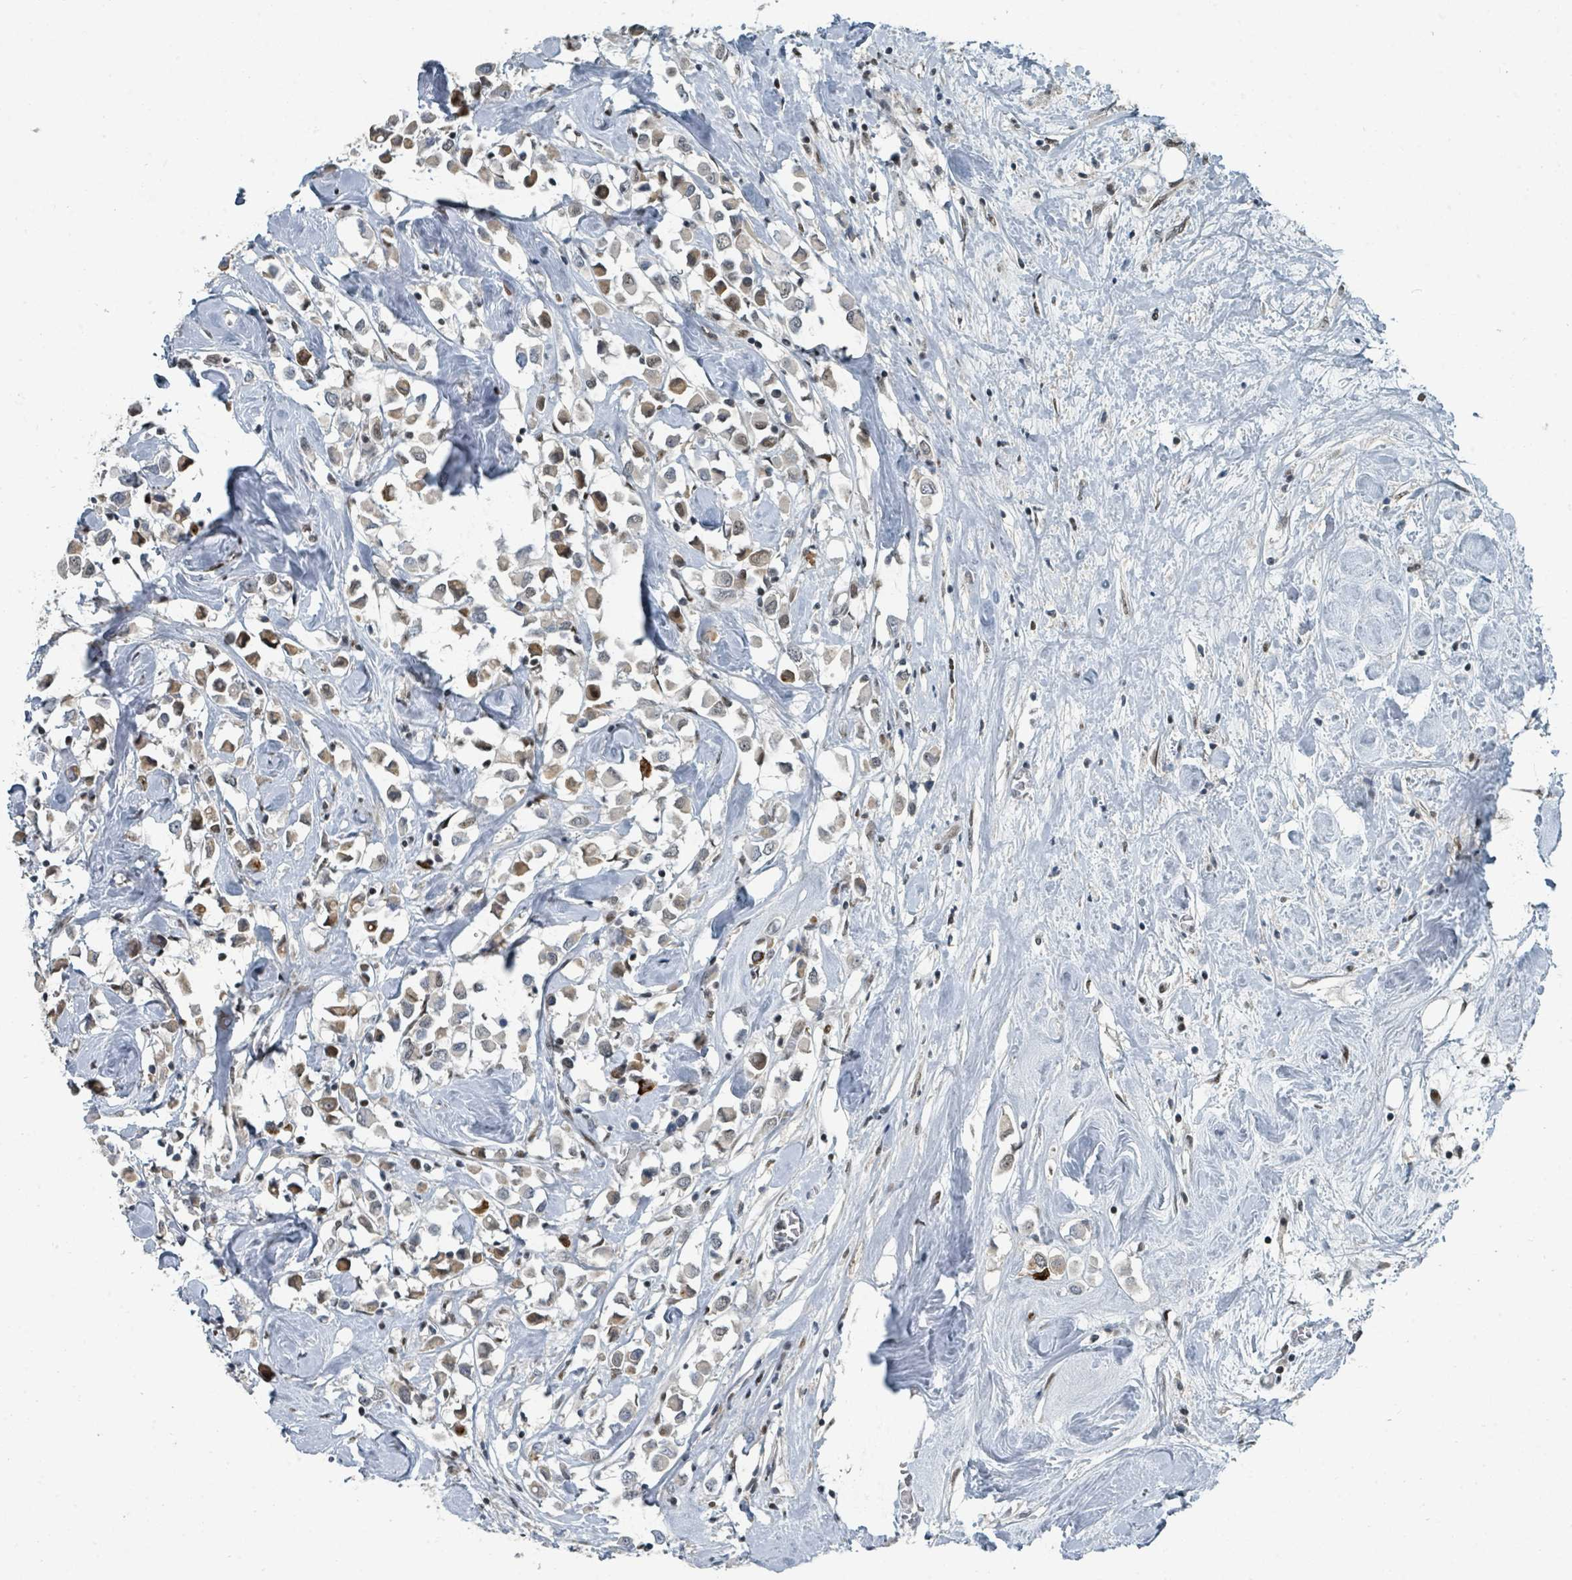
{"staining": {"intensity": "weak", "quantity": ">75%", "location": "cytoplasmic/membranous"}, "tissue": "breast cancer", "cell_type": "Tumor cells", "image_type": "cancer", "snomed": [{"axis": "morphology", "description": "Duct carcinoma"}, {"axis": "topography", "description": "Breast"}], "caption": "Invasive ductal carcinoma (breast) was stained to show a protein in brown. There is low levels of weak cytoplasmic/membranous staining in approximately >75% of tumor cells.", "gene": "UCK1", "patient": {"sex": "female", "age": 61}}